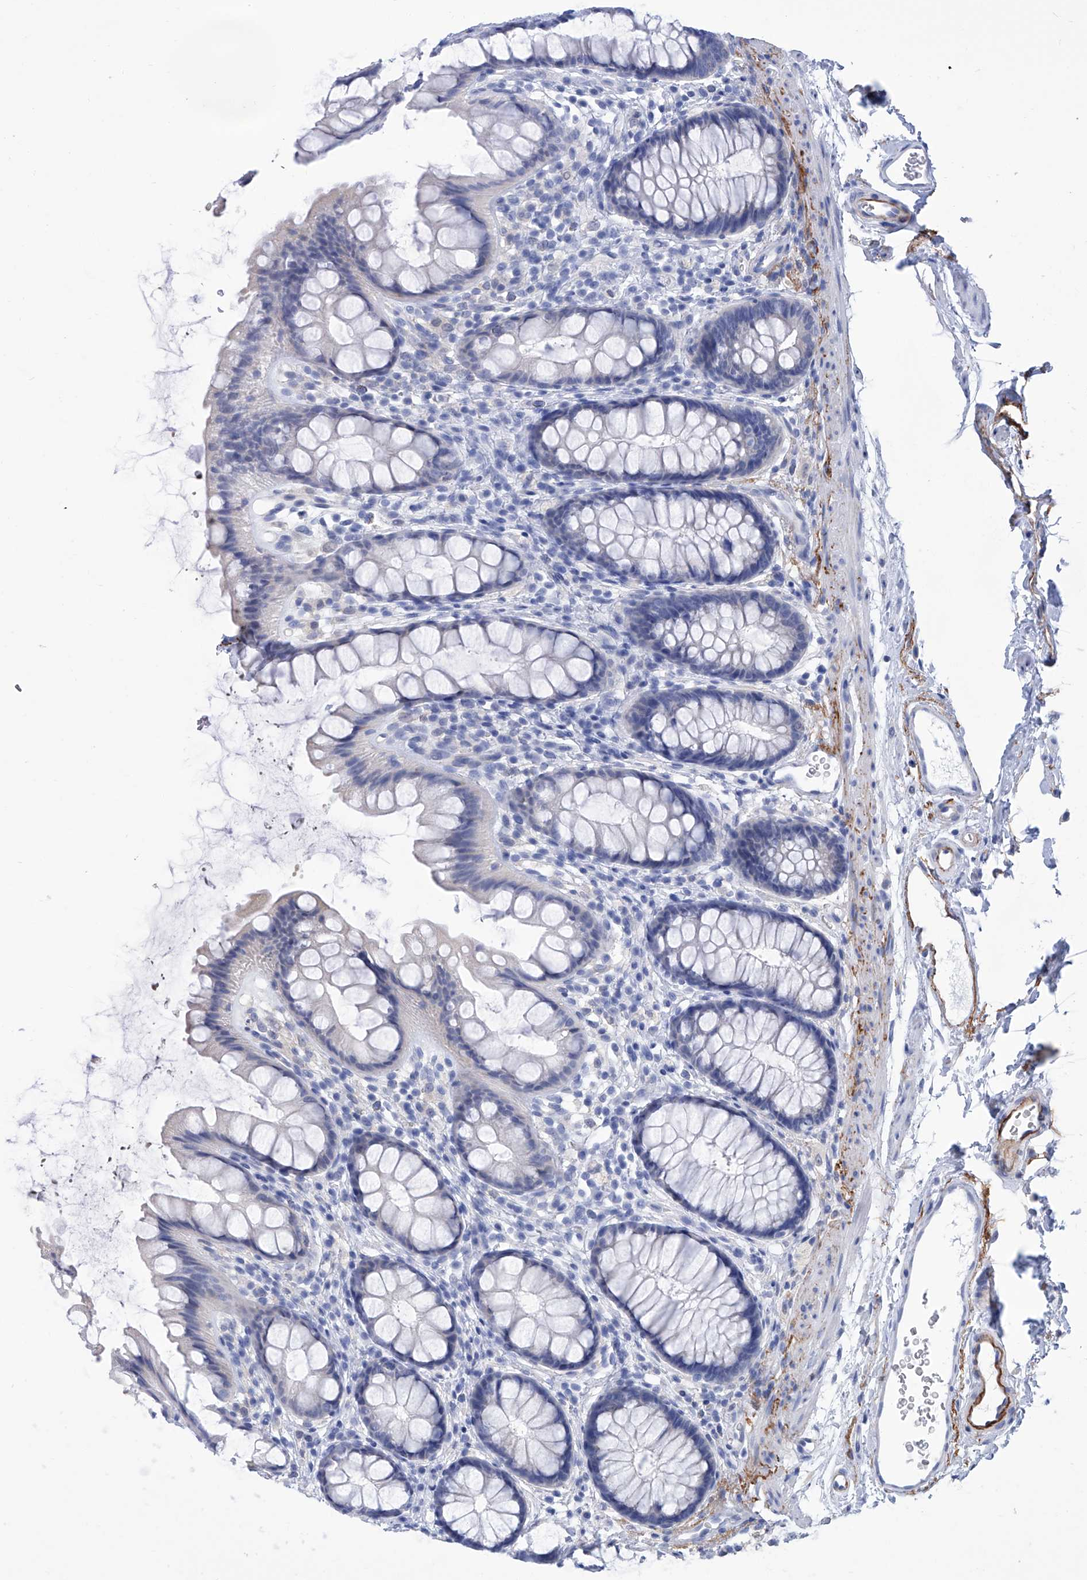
{"staining": {"intensity": "negative", "quantity": "none", "location": "none"}, "tissue": "rectum", "cell_type": "Glandular cells", "image_type": "normal", "snomed": [{"axis": "morphology", "description": "Normal tissue, NOS"}, {"axis": "topography", "description": "Rectum"}], "caption": "IHC histopathology image of normal rectum: human rectum stained with DAB (3,3'-diaminobenzidine) displays no significant protein expression in glandular cells. (IHC, brightfield microscopy, high magnification).", "gene": "SMS", "patient": {"sex": "female", "age": 65}}